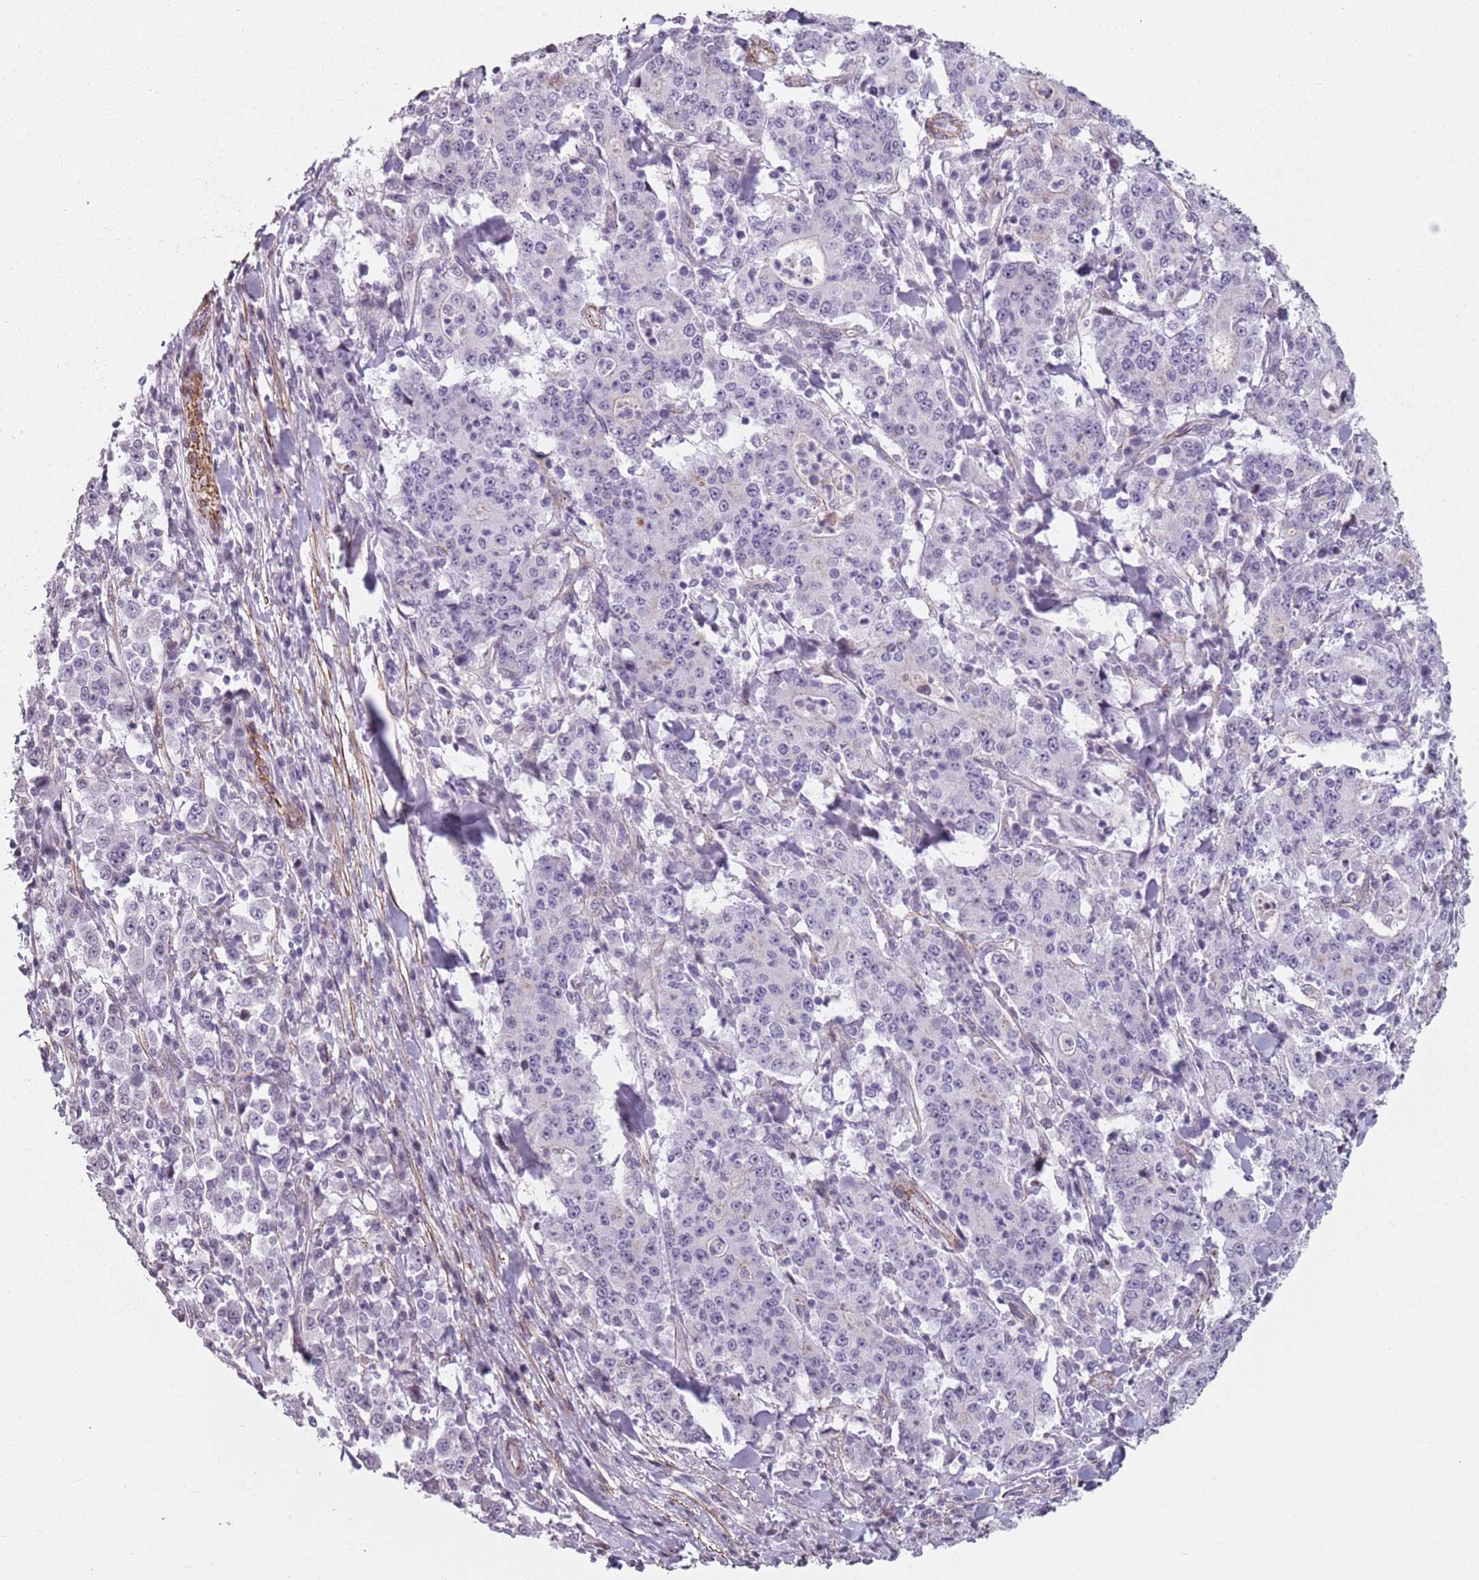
{"staining": {"intensity": "negative", "quantity": "none", "location": "none"}, "tissue": "stomach cancer", "cell_type": "Tumor cells", "image_type": "cancer", "snomed": [{"axis": "morphology", "description": "Normal tissue, NOS"}, {"axis": "morphology", "description": "Adenocarcinoma, NOS"}, {"axis": "topography", "description": "Stomach, upper"}, {"axis": "topography", "description": "Stomach"}], "caption": "Protein analysis of stomach cancer shows no significant positivity in tumor cells.", "gene": "TMC4", "patient": {"sex": "male", "age": 59}}